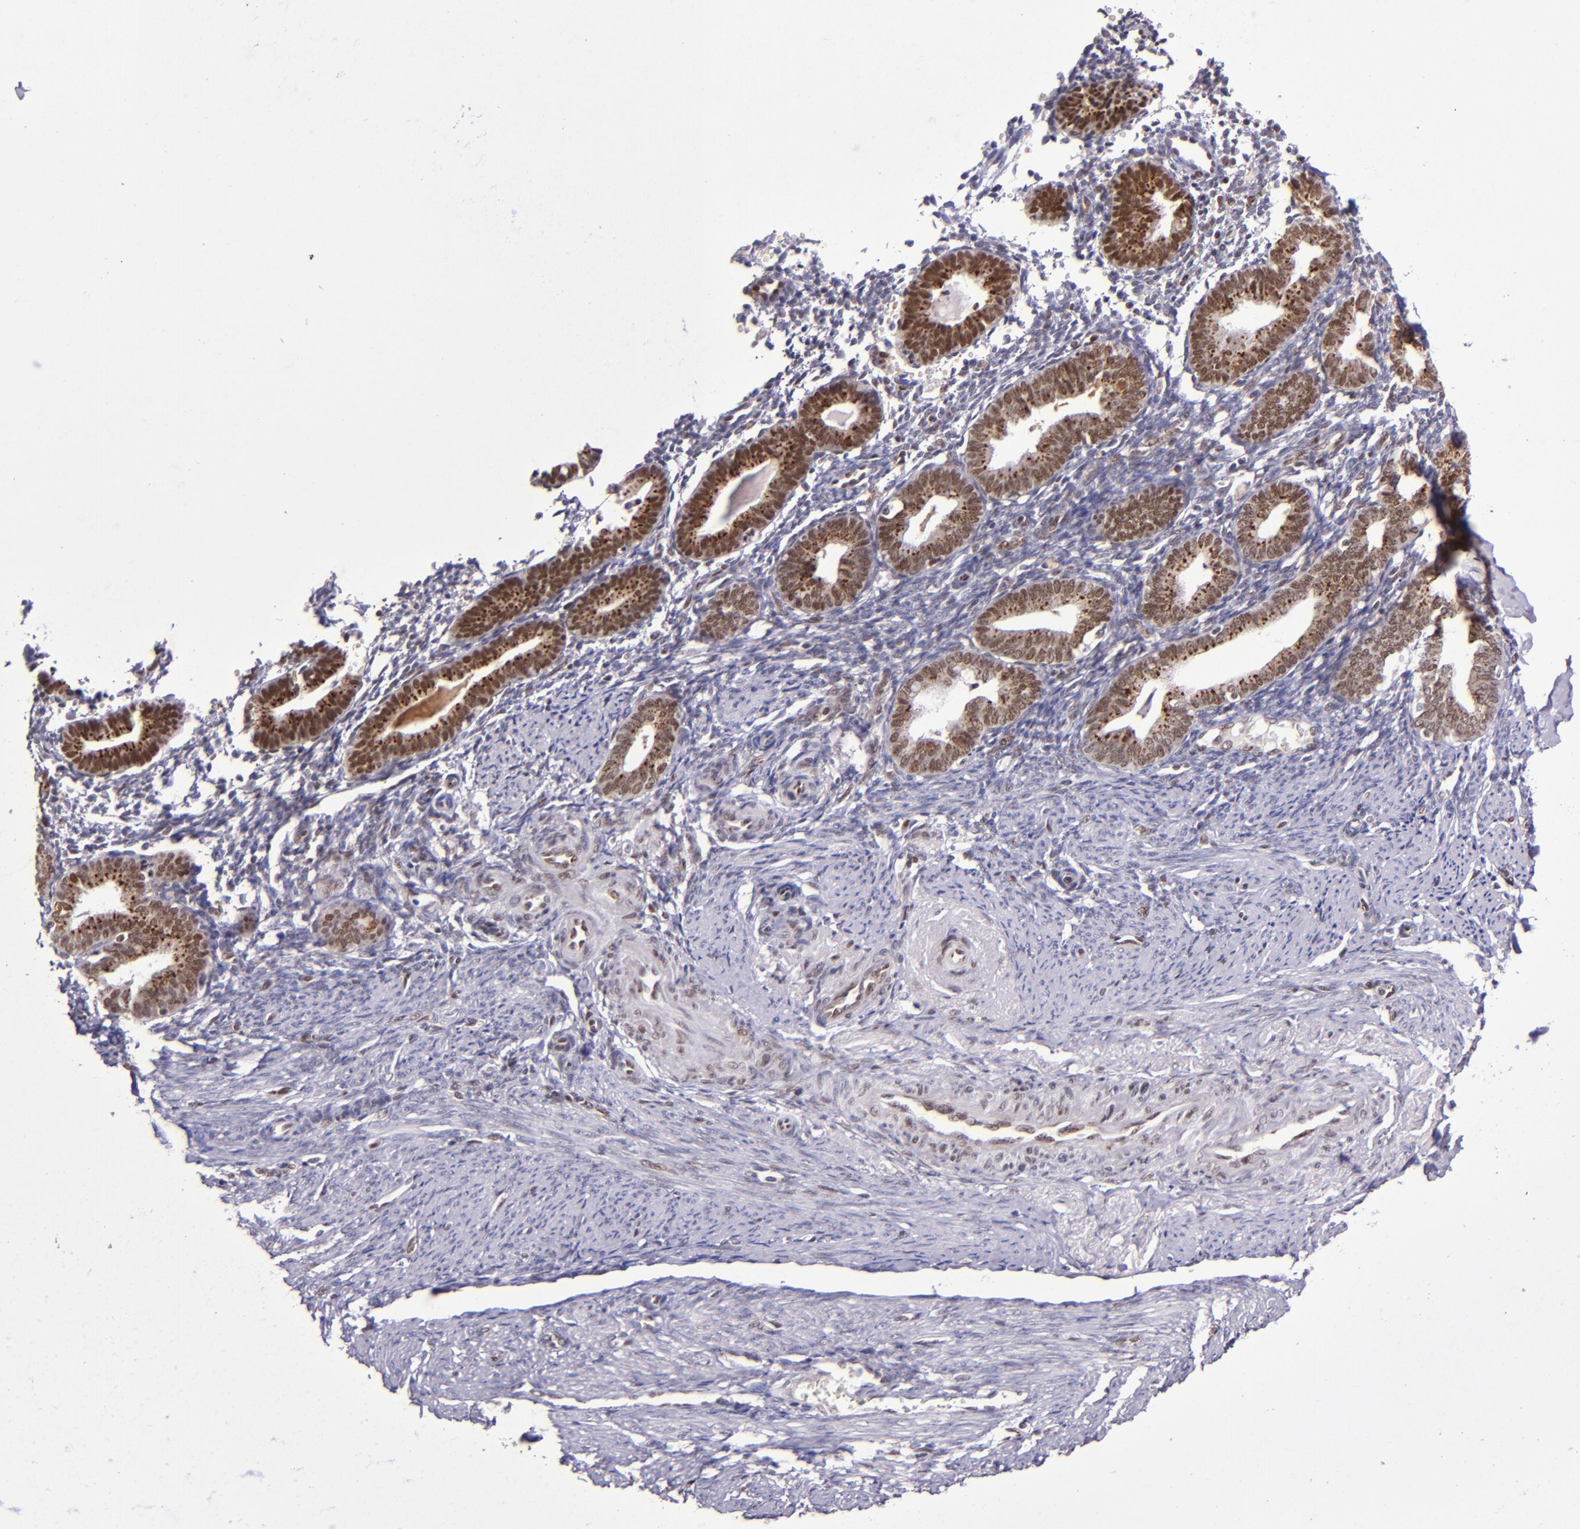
{"staining": {"intensity": "weak", "quantity": "<25%", "location": "nuclear"}, "tissue": "endometrium", "cell_type": "Cells in endometrial stroma", "image_type": "normal", "snomed": [{"axis": "morphology", "description": "Normal tissue, NOS"}, {"axis": "topography", "description": "Endometrium"}], "caption": "IHC of normal endometrium exhibits no staining in cells in endometrial stroma.", "gene": "MGMT", "patient": {"sex": "female", "age": 61}}